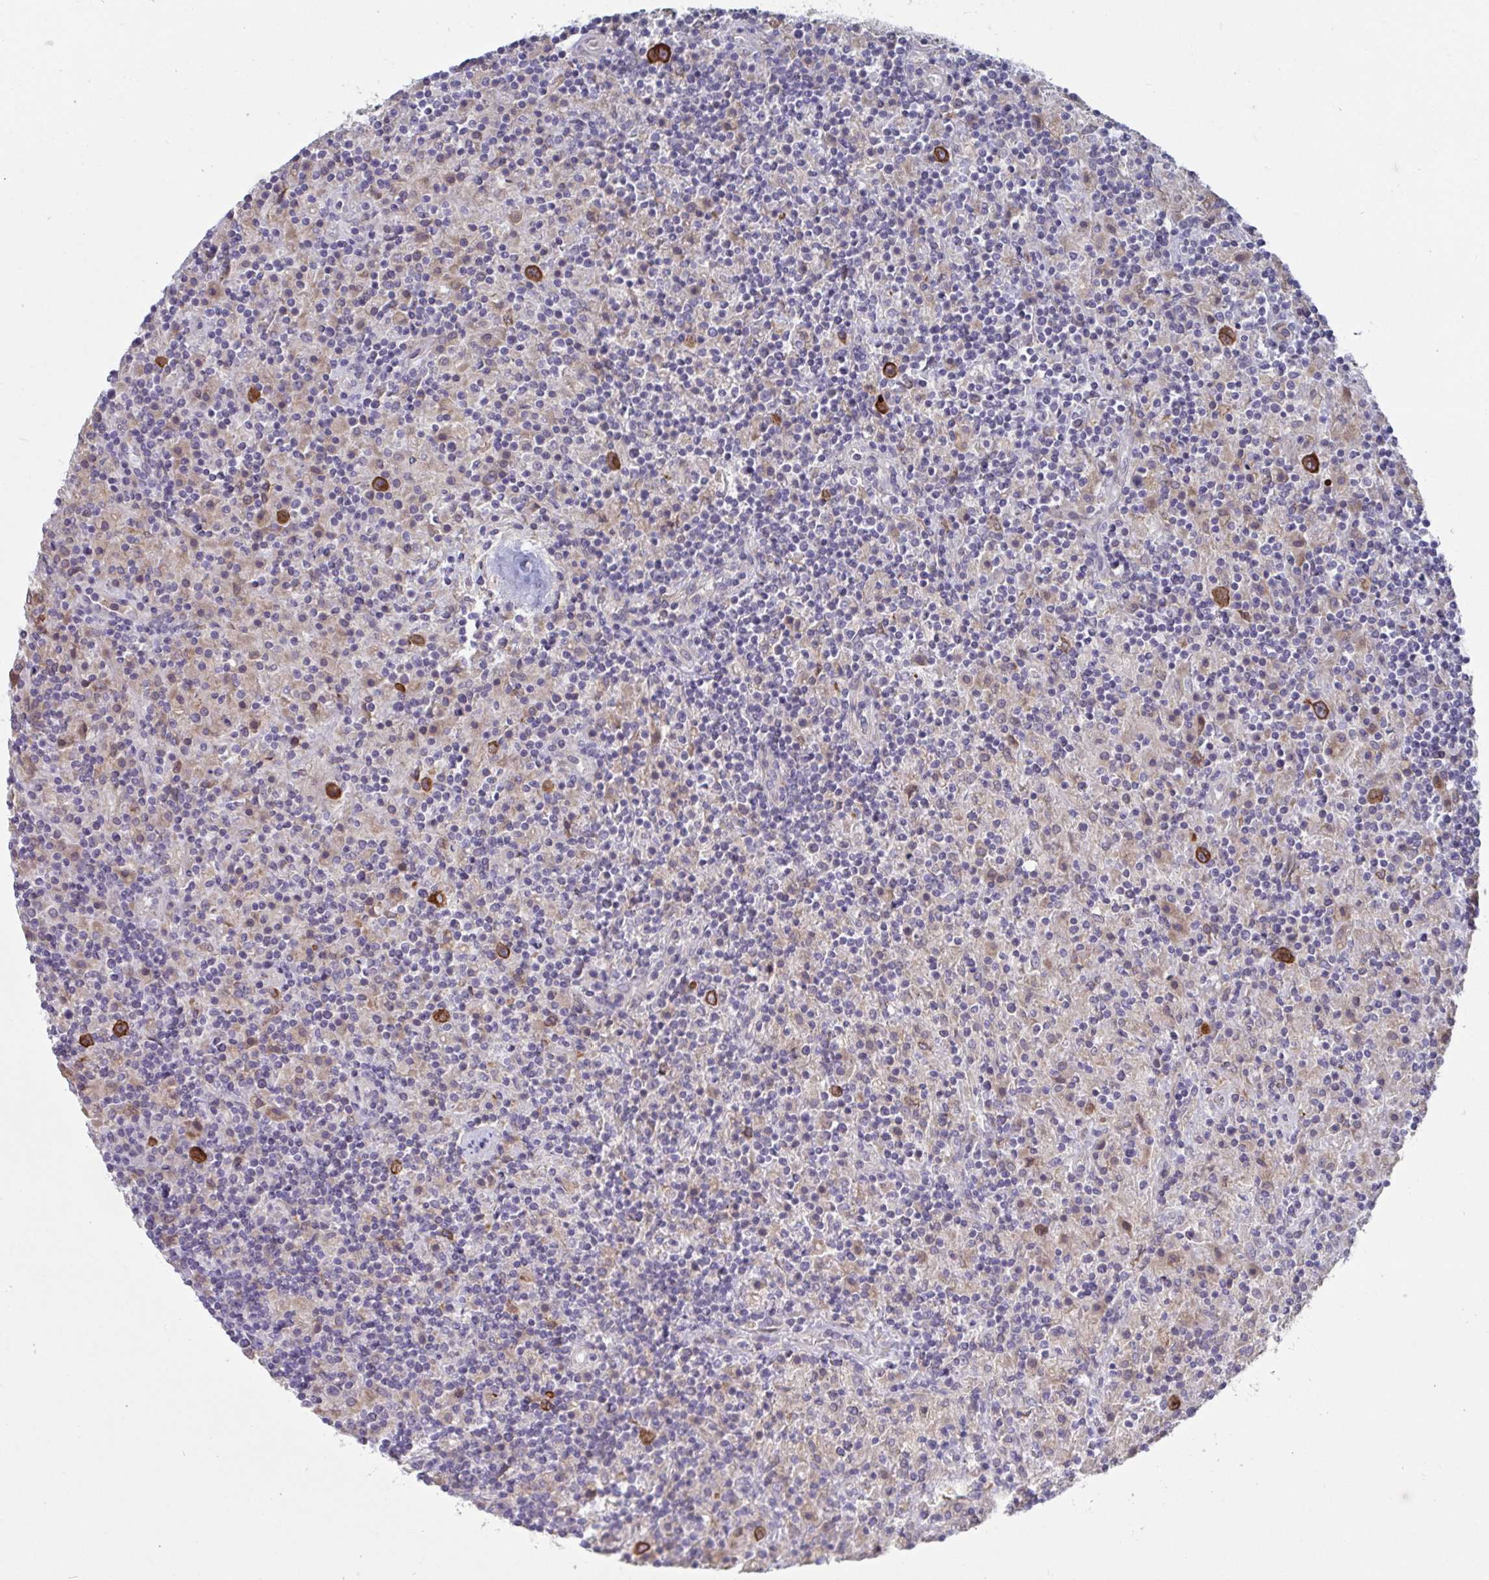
{"staining": {"intensity": "strong", "quantity": ">75%", "location": "cytoplasmic/membranous"}, "tissue": "lymphoma", "cell_type": "Tumor cells", "image_type": "cancer", "snomed": [{"axis": "morphology", "description": "Hodgkin's disease, NOS"}, {"axis": "topography", "description": "Lymph node"}], "caption": "About >75% of tumor cells in human Hodgkin's disease exhibit strong cytoplasmic/membranous protein expression as visualized by brown immunohistochemical staining.", "gene": "PTPRD", "patient": {"sex": "male", "age": 70}}